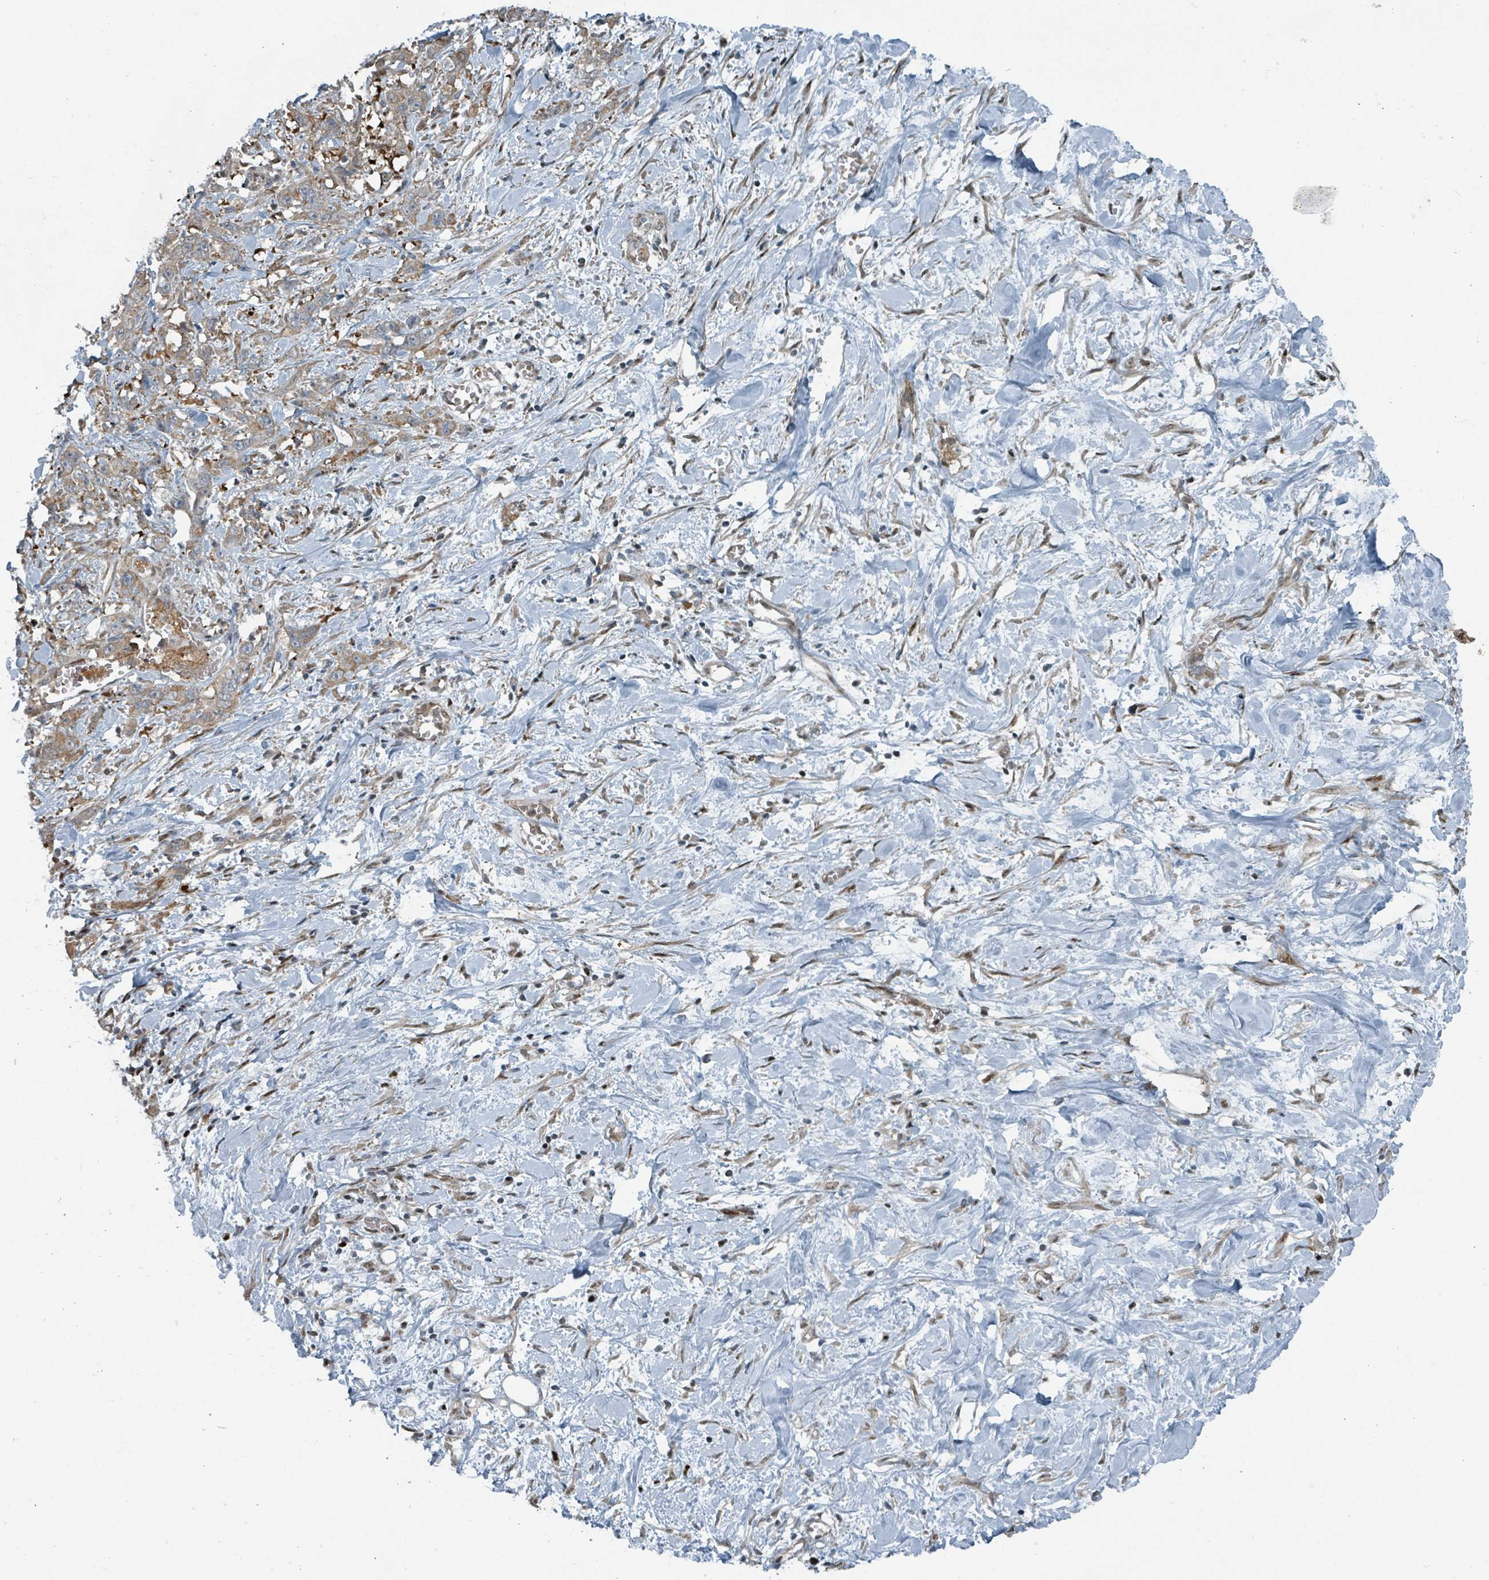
{"staining": {"intensity": "weak", "quantity": ">75%", "location": "cytoplasmic/membranous"}, "tissue": "stomach cancer", "cell_type": "Tumor cells", "image_type": "cancer", "snomed": [{"axis": "morphology", "description": "Adenocarcinoma, NOS"}, {"axis": "topography", "description": "Stomach, upper"}], "caption": "The immunohistochemical stain shows weak cytoplasmic/membranous staining in tumor cells of stomach cancer tissue.", "gene": "RHPN2", "patient": {"sex": "male", "age": 62}}